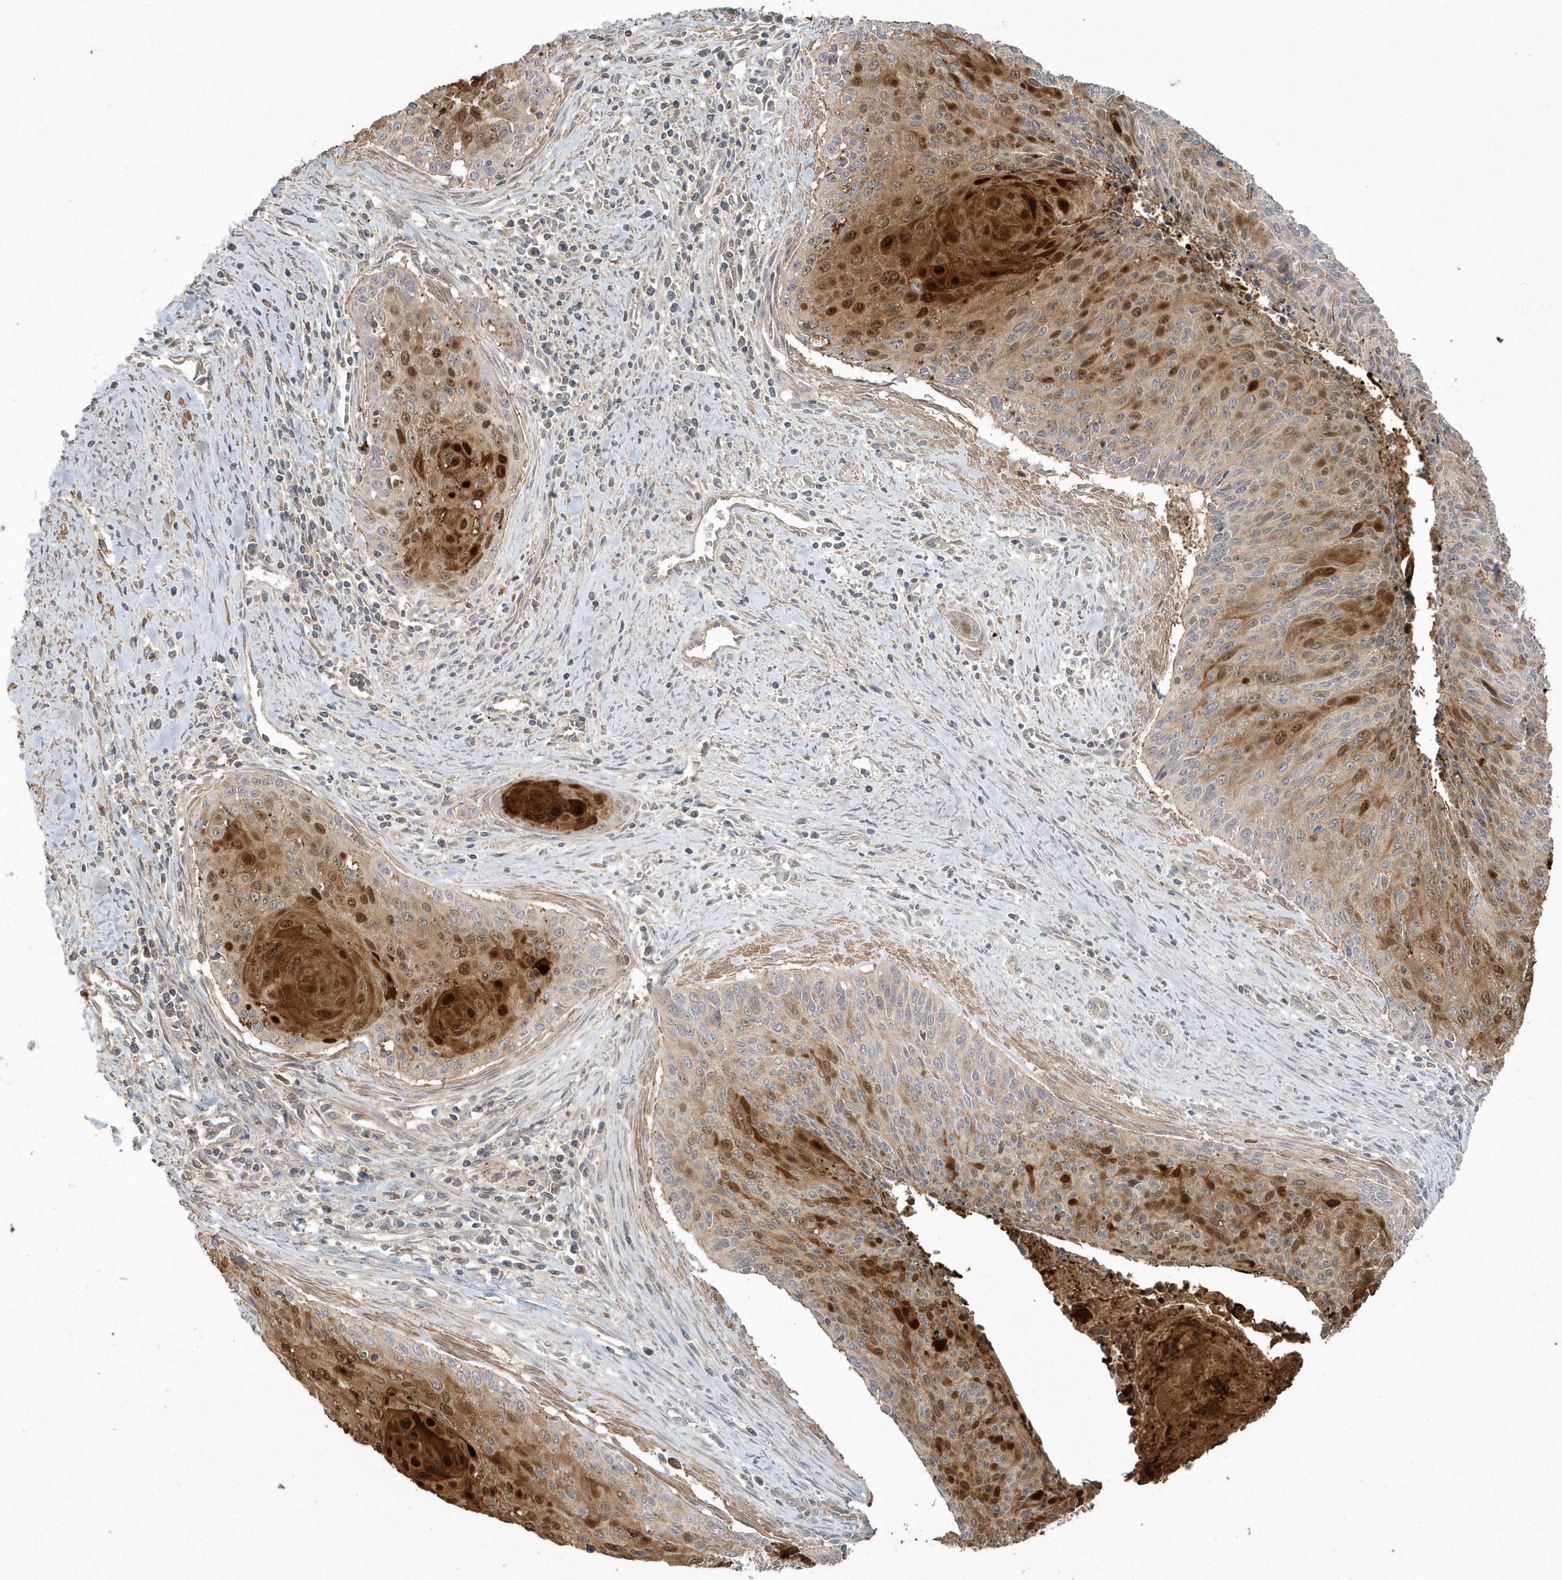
{"staining": {"intensity": "strong", "quantity": "25%-75%", "location": "cytoplasmic/membranous,nuclear"}, "tissue": "cervical cancer", "cell_type": "Tumor cells", "image_type": "cancer", "snomed": [{"axis": "morphology", "description": "Squamous cell carcinoma, NOS"}, {"axis": "topography", "description": "Cervix"}], "caption": "Strong cytoplasmic/membranous and nuclear positivity for a protein is seen in approximately 25%-75% of tumor cells of squamous cell carcinoma (cervical) using IHC.", "gene": "ARMC8", "patient": {"sex": "female", "age": 55}}